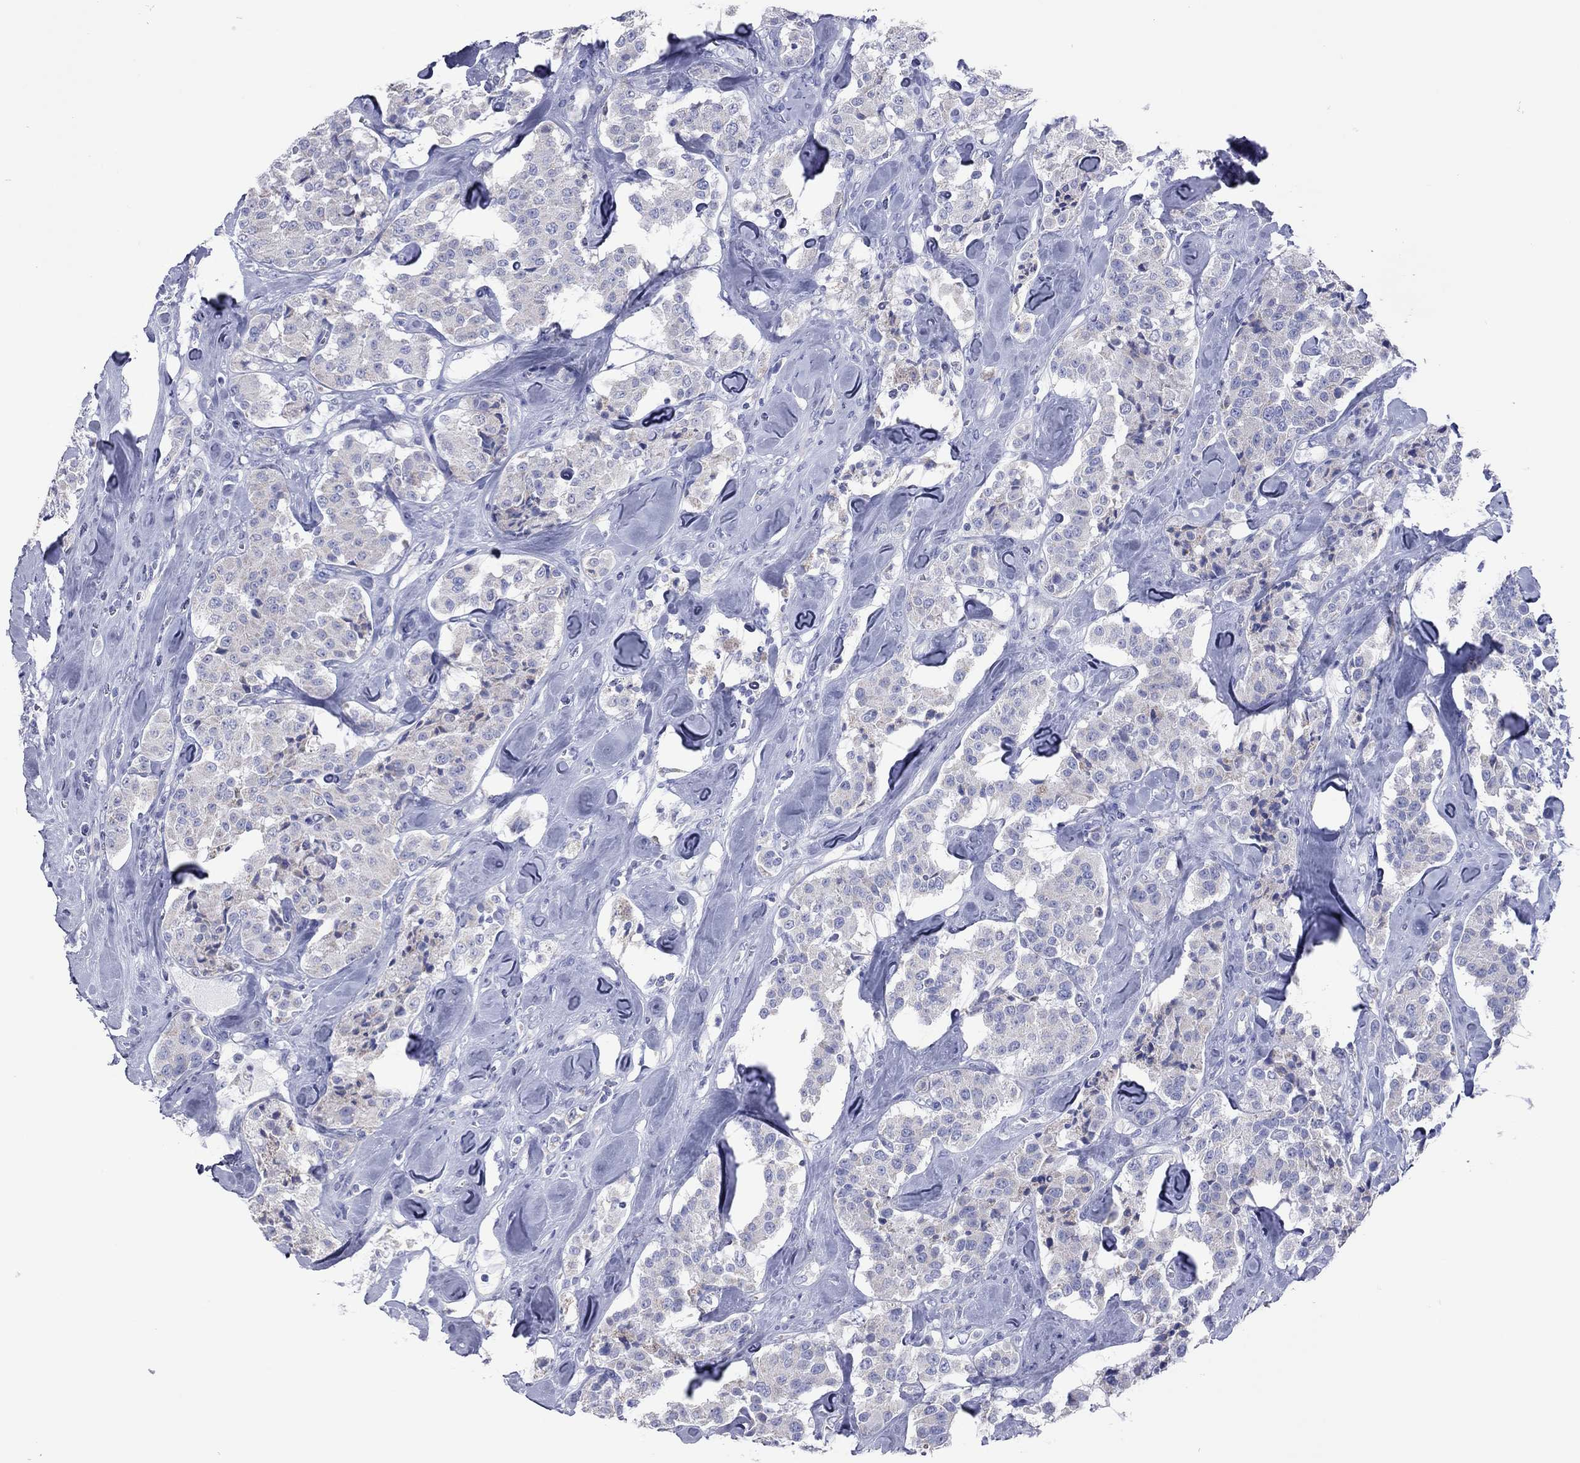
{"staining": {"intensity": "negative", "quantity": "none", "location": "none"}, "tissue": "carcinoid", "cell_type": "Tumor cells", "image_type": "cancer", "snomed": [{"axis": "morphology", "description": "Carcinoid, malignant, NOS"}, {"axis": "topography", "description": "Pancreas"}], "caption": "Malignant carcinoid stained for a protein using IHC reveals no expression tumor cells.", "gene": "VSIG10", "patient": {"sex": "male", "age": 41}}